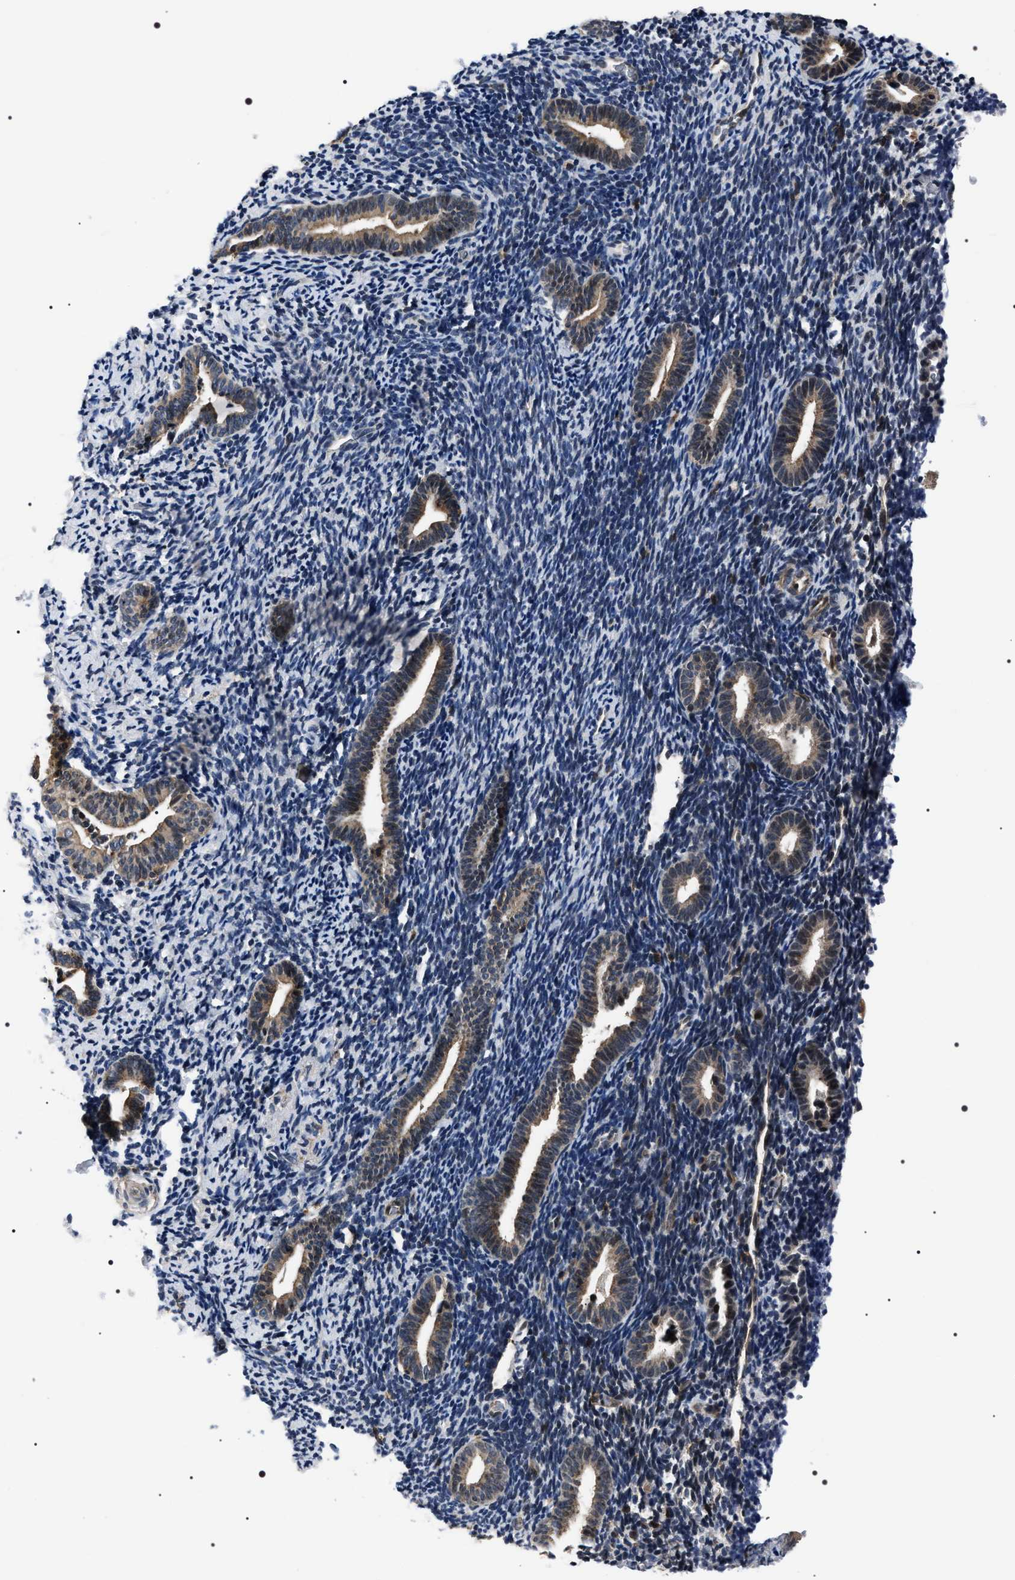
{"staining": {"intensity": "negative", "quantity": "none", "location": "none"}, "tissue": "endometrium", "cell_type": "Cells in endometrial stroma", "image_type": "normal", "snomed": [{"axis": "morphology", "description": "Normal tissue, NOS"}, {"axis": "topography", "description": "Endometrium"}], "caption": "Immunohistochemistry (IHC) of normal endometrium shows no expression in cells in endometrial stroma. (Immunohistochemistry, brightfield microscopy, high magnification).", "gene": "SIPA1", "patient": {"sex": "female", "age": 51}}